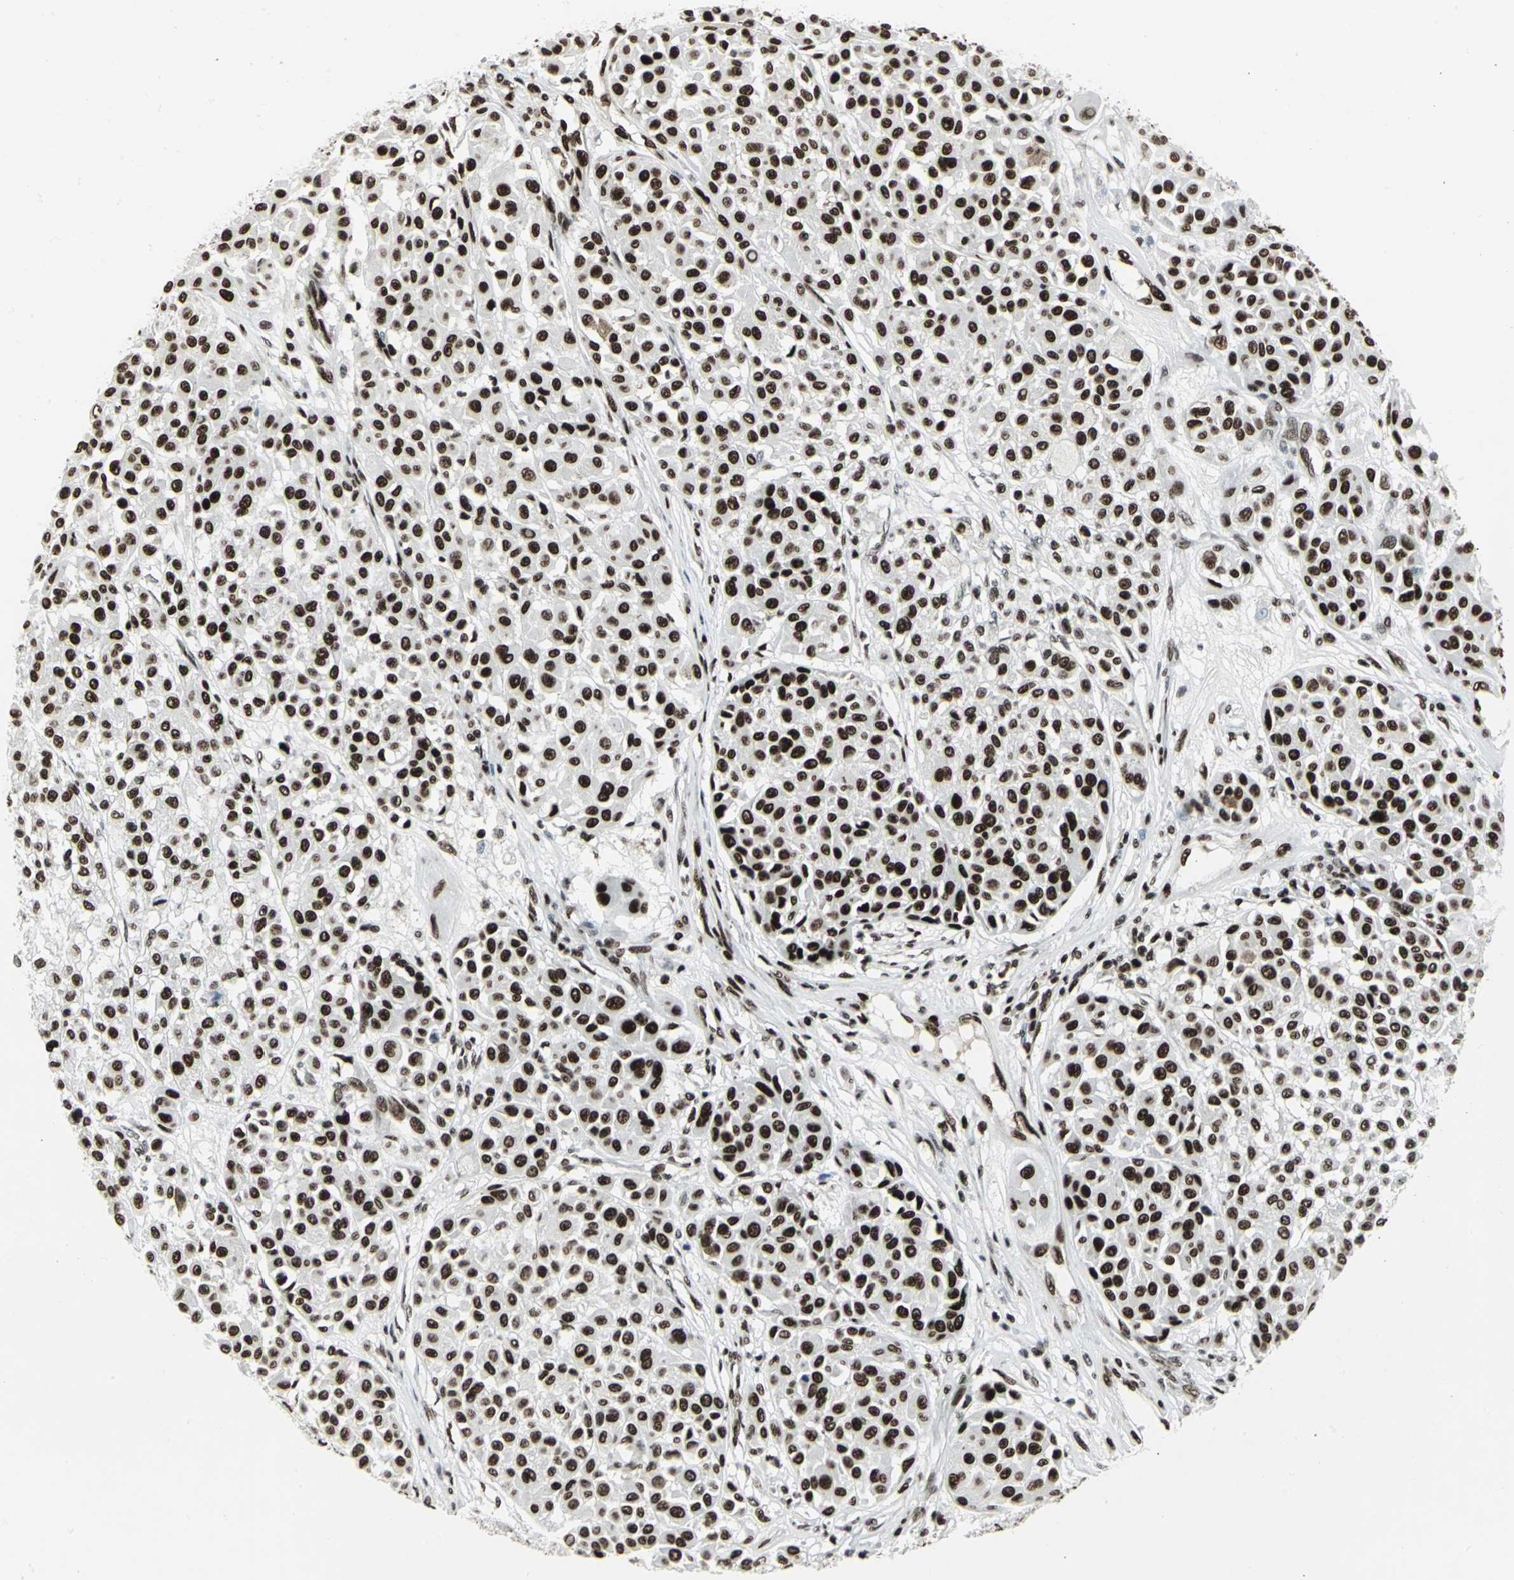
{"staining": {"intensity": "strong", "quantity": ">75%", "location": "nuclear"}, "tissue": "melanoma", "cell_type": "Tumor cells", "image_type": "cancer", "snomed": [{"axis": "morphology", "description": "Malignant melanoma, Metastatic site"}, {"axis": "topography", "description": "Soft tissue"}], "caption": "Immunohistochemistry (DAB) staining of melanoma displays strong nuclear protein positivity in about >75% of tumor cells.", "gene": "SMARCA4", "patient": {"sex": "male", "age": 41}}